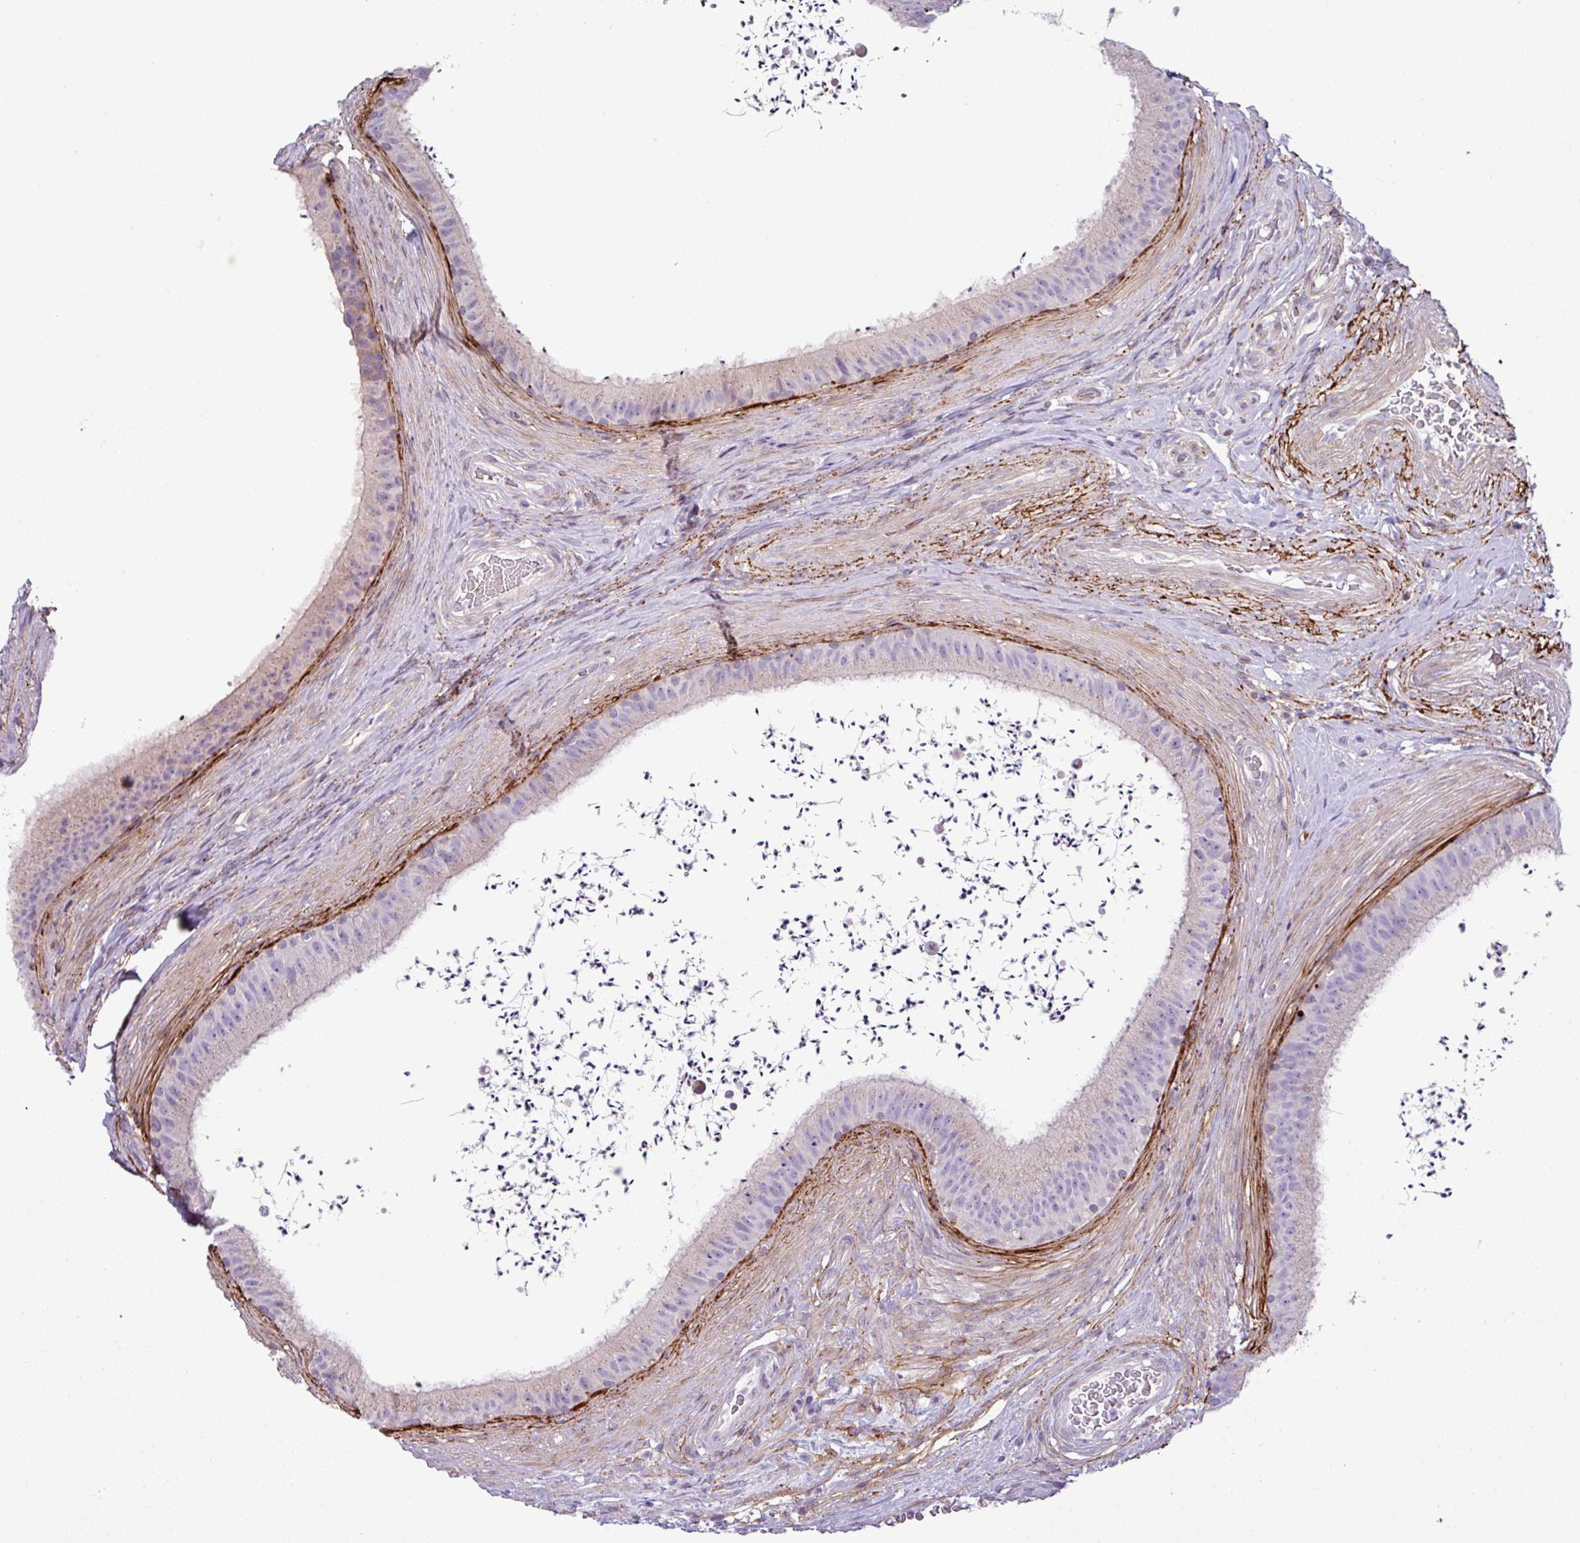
{"staining": {"intensity": "negative", "quantity": "none", "location": "none"}, "tissue": "epididymis", "cell_type": "Glandular cells", "image_type": "normal", "snomed": [{"axis": "morphology", "description": "Normal tissue, NOS"}, {"axis": "topography", "description": "Testis"}, {"axis": "topography", "description": "Epididymis"}], "caption": "IHC histopathology image of unremarkable epididymis: epididymis stained with DAB demonstrates no significant protein staining in glandular cells.", "gene": "COL8A1", "patient": {"sex": "male", "age": 41}}